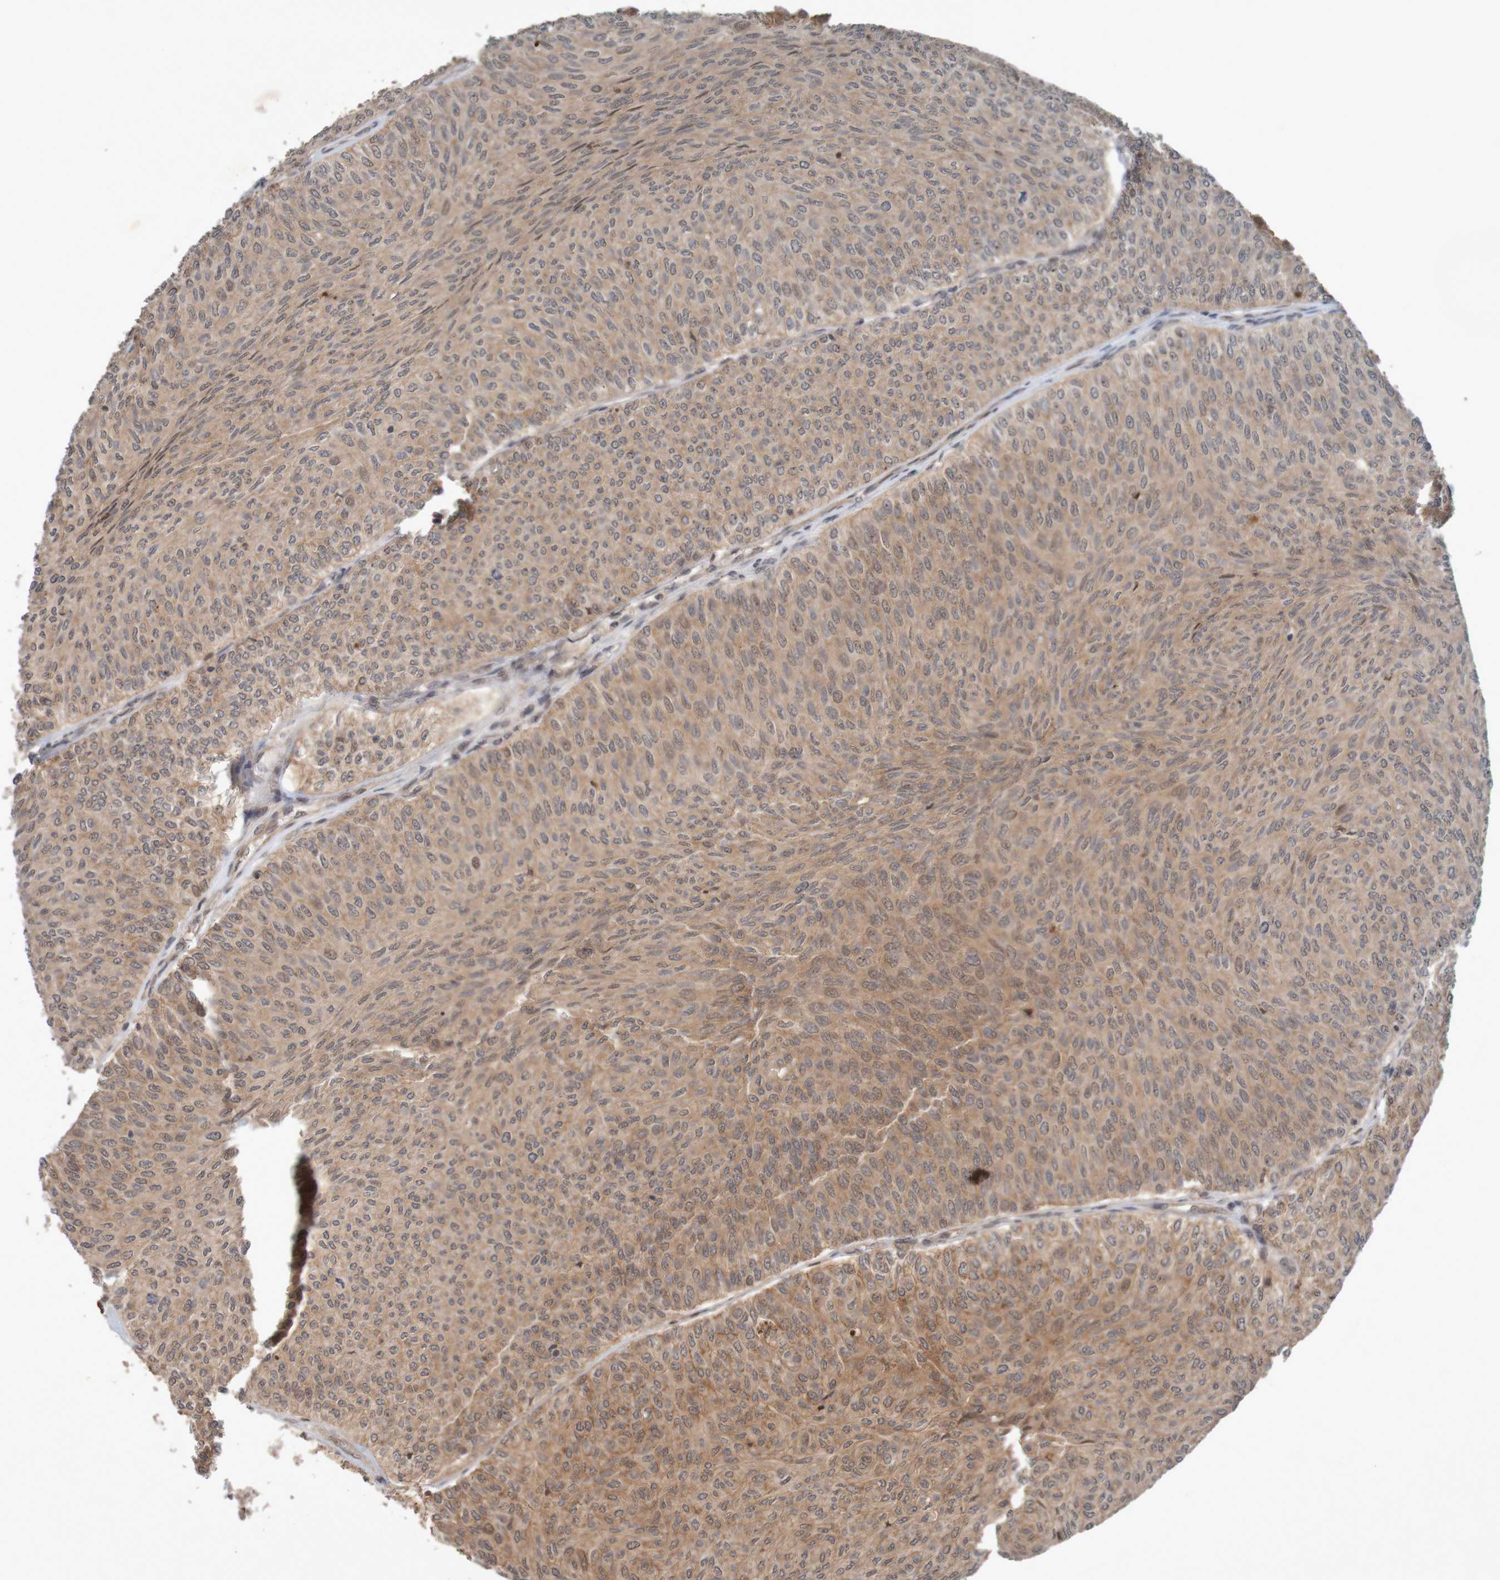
{"staining": {"intensity": "moderate", "quantity": ">75%", "location": "cytoplasmic/membranous"}, "tissue": "urothelial cancer", "cell_type": "Tumor cells", "image_type": "cancer", "snomed": [{"axis": "morphology", "description": "Urothelial carcinoma, Low grade"}, {"axis": "topography", "description": "Urinary bladder"}], "caption": "Human low-grade urothelial carcinoma stained with a brown dye exhibits moderate cytoplasmic/membranous positive expression in about >75% of tumor cells.", "gene": "ARHGEF11", "patient": {"sex": "male", "age": 78}}